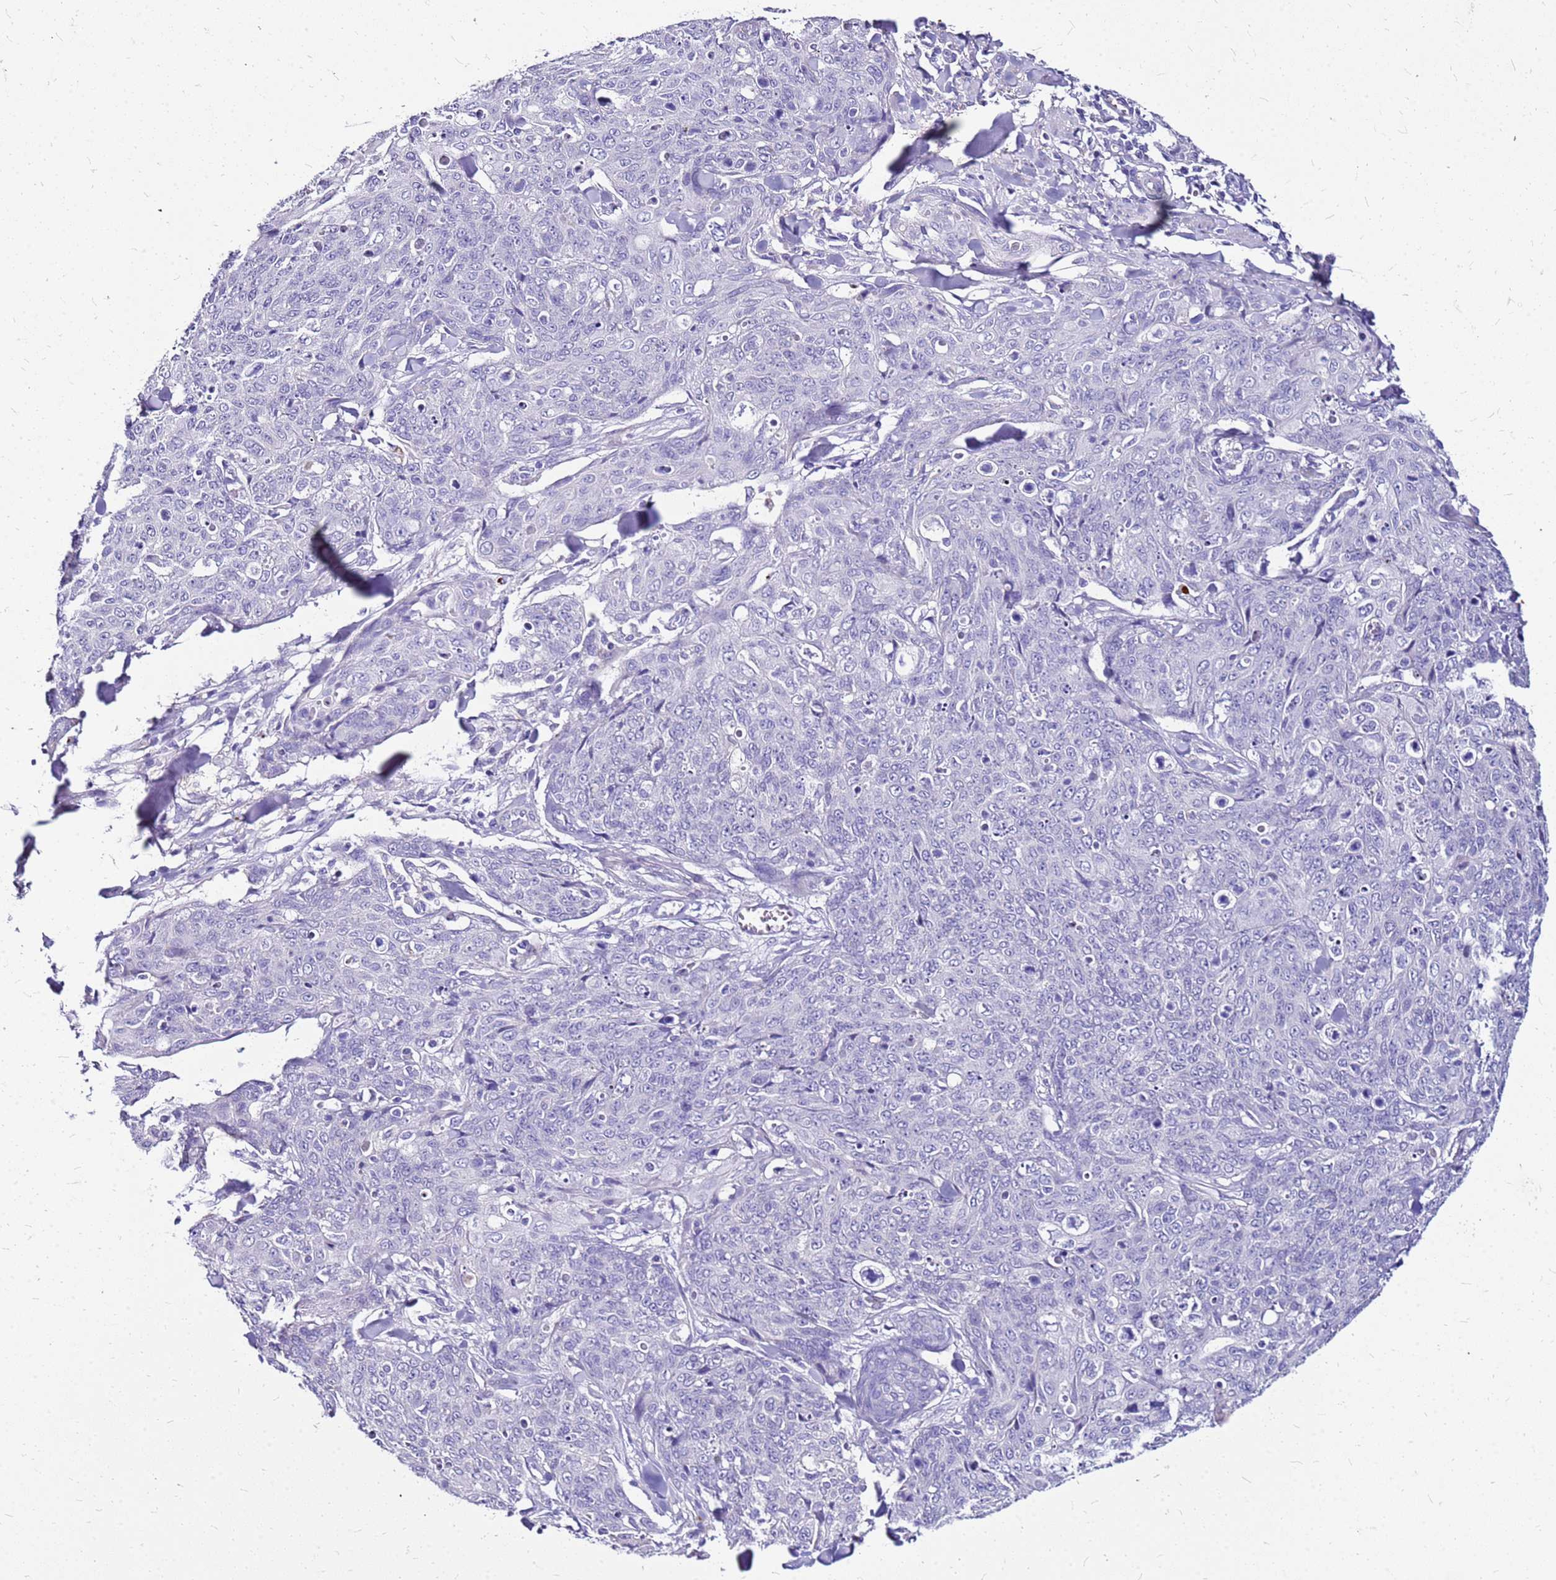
{"staining": {"intensity": "negative", "quantity": "none", "location": "none"}, "tissue": "skin cancer", "cell_type": "Tumor cells", "image_type": "cancer", "snomed": [{"axis": "morphology", "description": "Squamous cell carcinoma, NOS"}, {"axis": "topography", "description": "Skin"}, {"axis": "topography", "description": "Vulva"}], "caption": "Immunohistochemistry image of human squamous cell carcinoma (skin) stained for a protein (brown), which exhibits no expression in tumor cells.", "gene": "DCDC2B", "patient": {"sex": "female", "age": 85}}